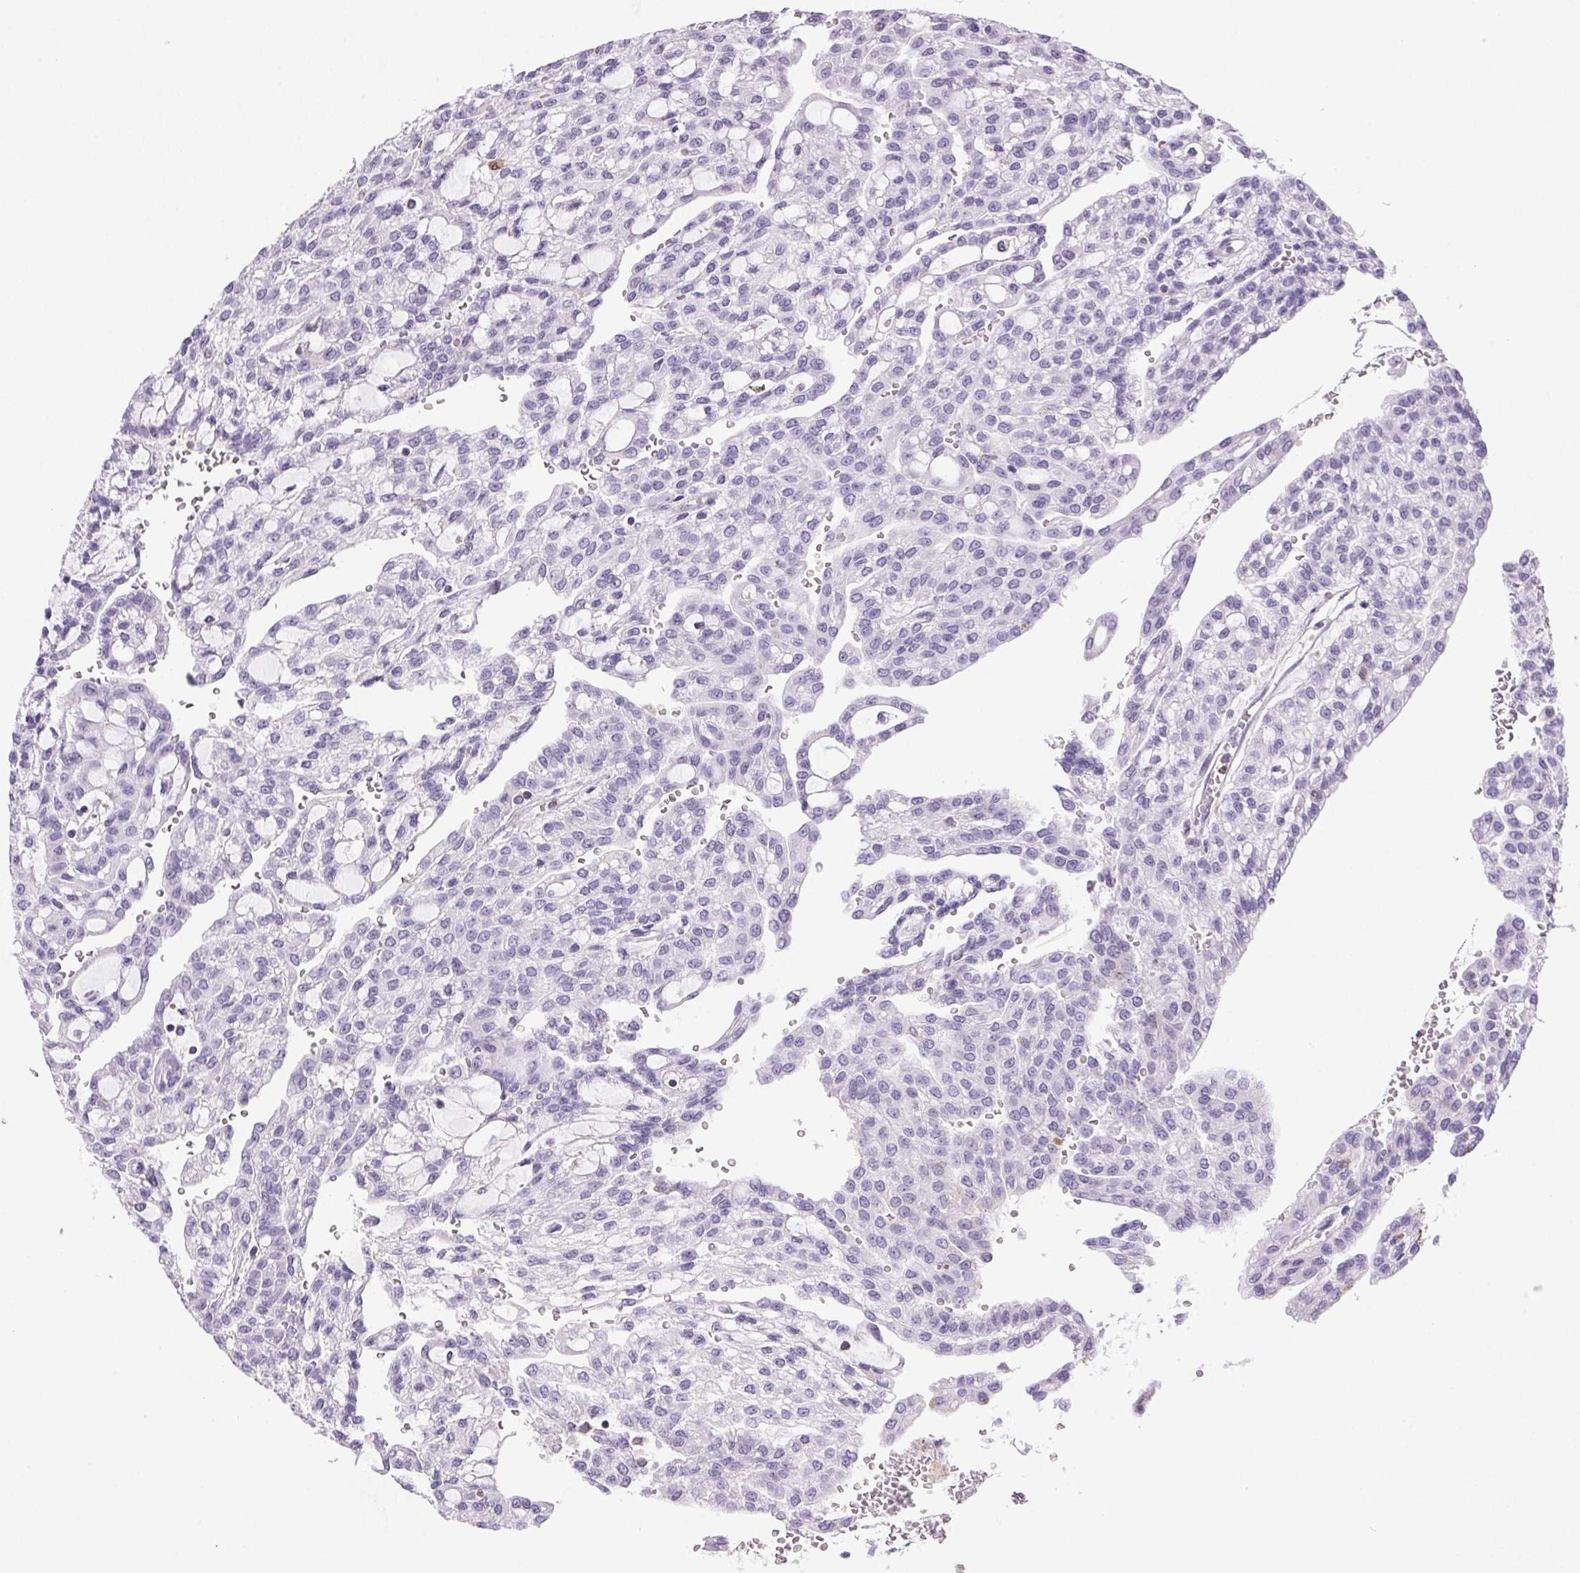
{"staining": {"intensity": "negative", "quantity": "none", "location": "none"}, "tissue": "renal cancer", "cell_type": "Tumor cells", "image_type": "cancer", "snomed": [{"axis": "morphology", "description": "Adenocarcinoma, NOS"}, {"axis": "topography", "description": "Kidney"}], "caption": "This is a micrograph of IHC staining of adenocarcinoma (renal), which shows no staining in tumor cells.", "gene": "S100A2", "patient": {"sex": "male", "age": 63}}